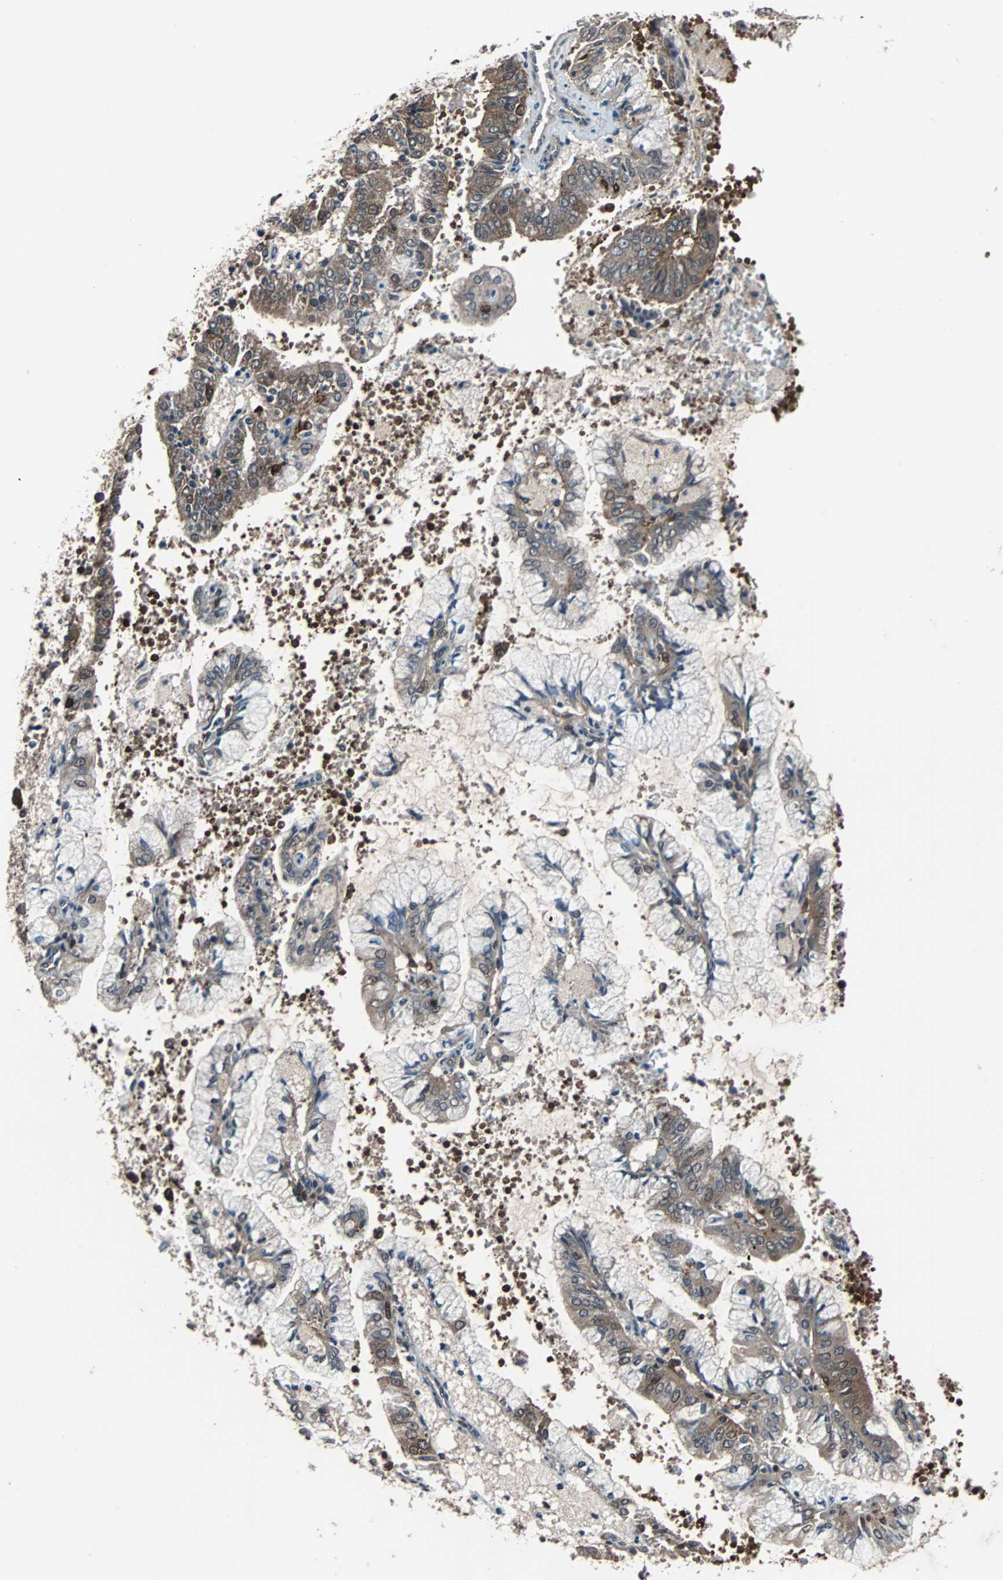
{"staining": {"intensity": "moderate", "quantity": ">75%", "location": "cytoplasmic/membranous"}, "tissue": "endometrial cancer", "cell_type": "Tumor cells", "image_type": "cancer", "snomed": [{"axis": "morphology", "description": "Adenocarcinoma, NOS"}, {"axis": "topography", "description": "Endometrium"}], "caption": "High-power microscopy captured an immunohistochemistry (IHC) image of endometrial adenocarcinoma, revealing moderate cytoplasmic/membranous staining in approximately >75% of tumor cells.", "gene": "PAK1", "patient": {"sex": "female", "age": 63}}